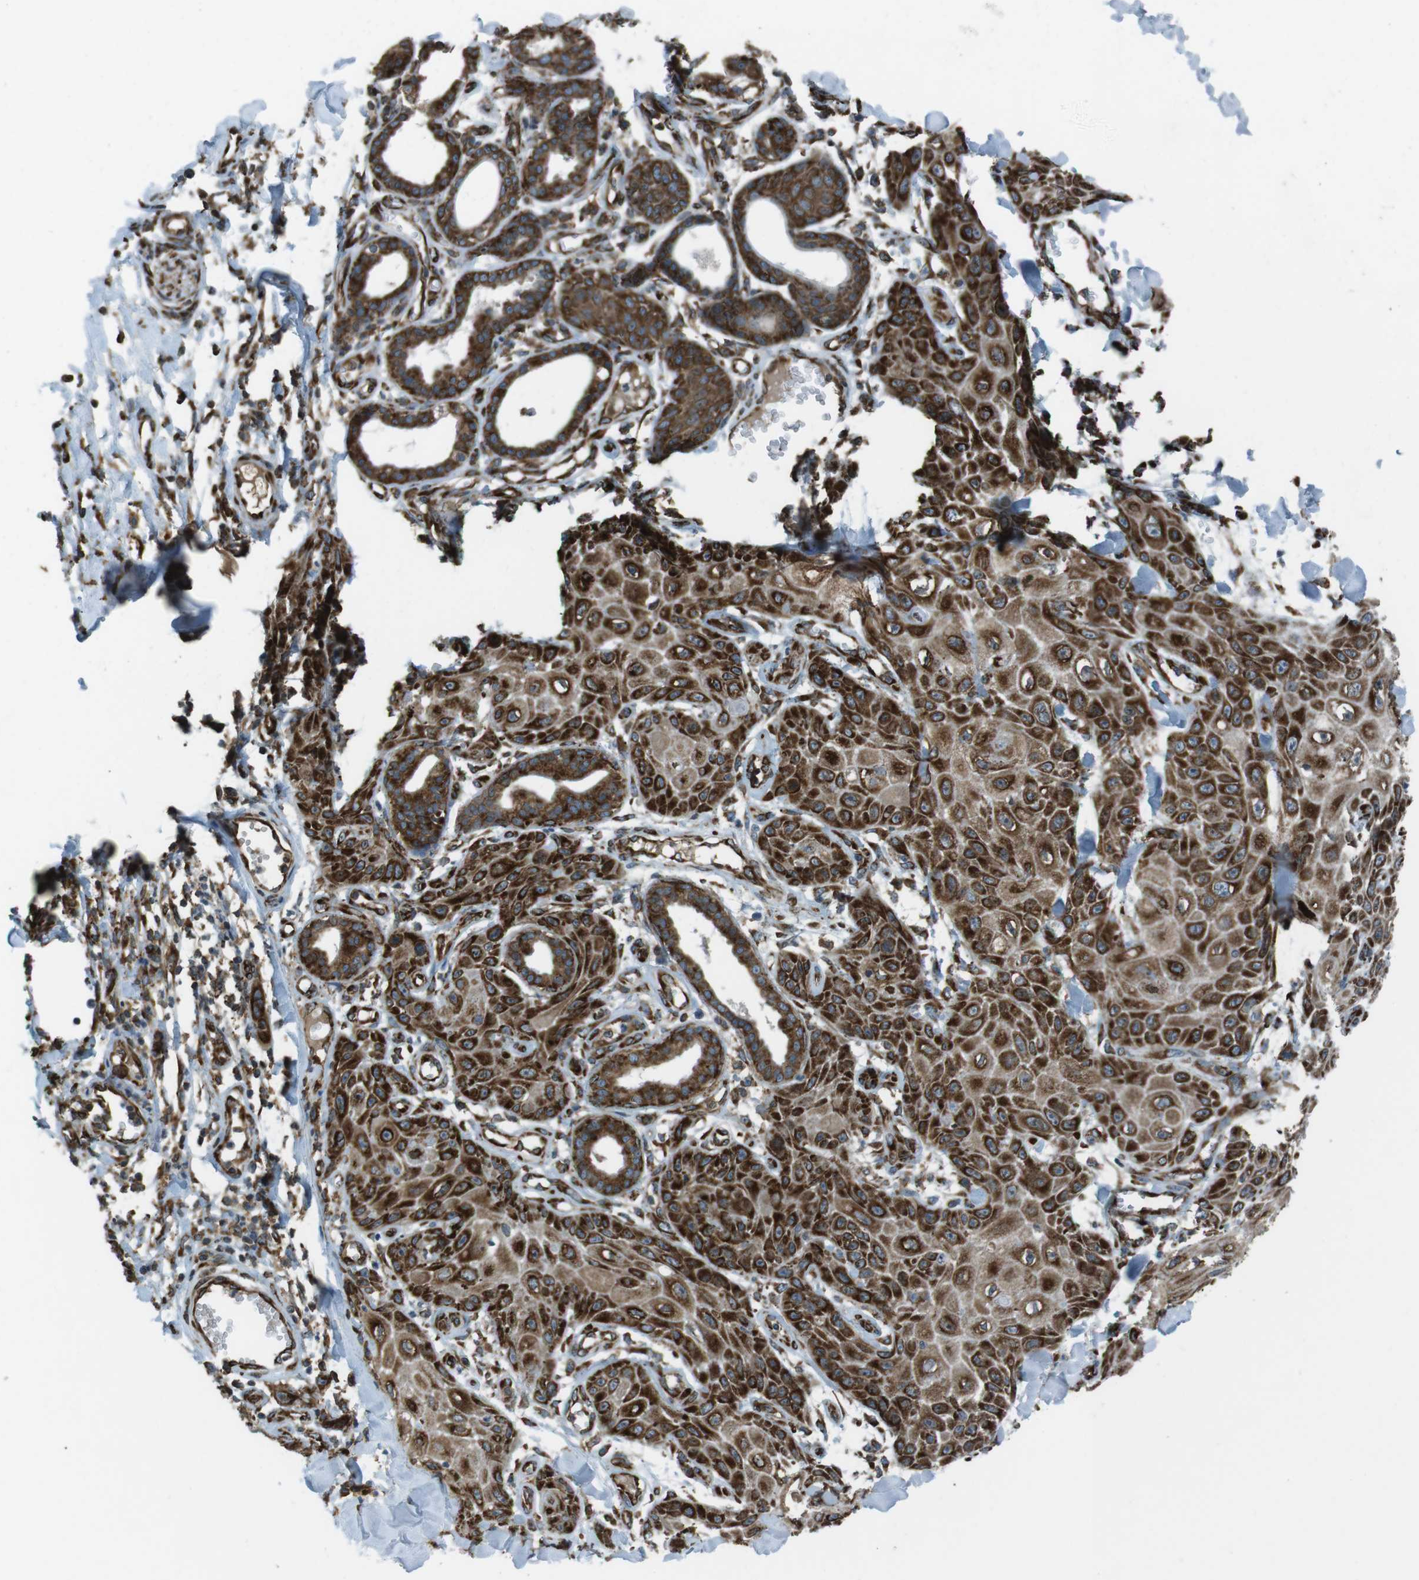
{"staining": {"intensity": "strong", "quantity": ">75%", "location": "cytoplasmic/membranous"}, "tissue": "skin cancer", "cell_type": "Tumor cells", "image_type": "cancer", "snomed": [{"axis": "morphology", "description": "Squamous cell carcinoma, NOS"}, {"axis": "topography", "description": "Skin"}], "caption": "Skin squamous cell carcinoma stained with DAB immunohistochemistry (IHC) reveals high levels of strong cytoplasmic/membranous positivity in approximately >75% of tumor cells.", "gene": "KTN1", "patient": {"sex": "male", "age": 74}}